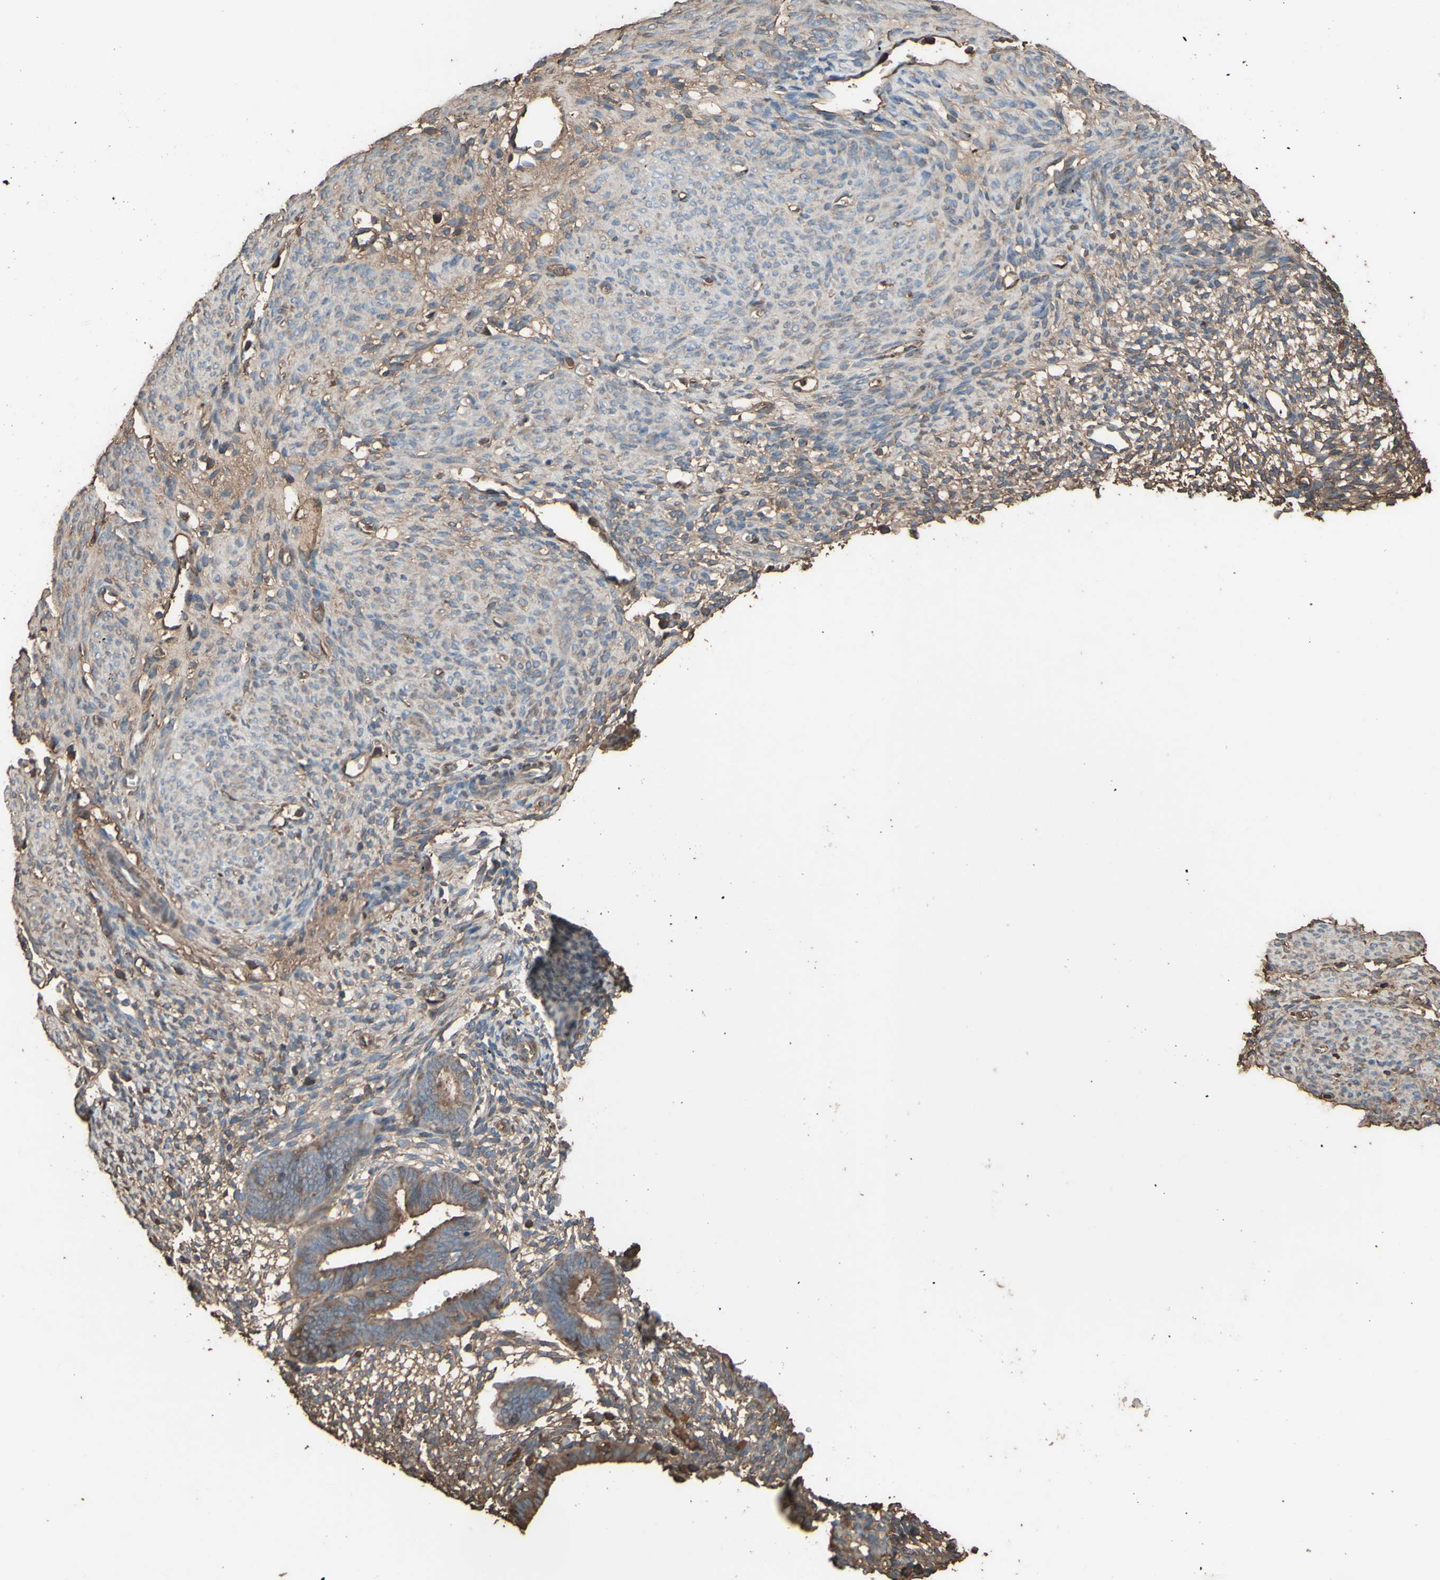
{"staining": {"intensity": "moderate", "quantity": "25%-75%", "location": "cytoplasmic/membranous"}, "tissue": "endometrium", "cell_type": "Cells in endometrial stroma", "image_type": "normal", "snomed": [{"axis": "morphology", "description": "Normal tissue, NOS"}, {"axis": "morphology", "description": "Atrophy, NOS"}, {"axis": "topography", "description": "Uterus"}, {"axis": "topography", "description": "Endometrium"}], "caption": "Moderate cytoplasmic/membranous expression is appreciated in approximately 25%-75% of cells in endometrial stroma in unremarkable endometrium.", "gene": "PTGDS", "patient": {"sex": "female", "age": 68}}